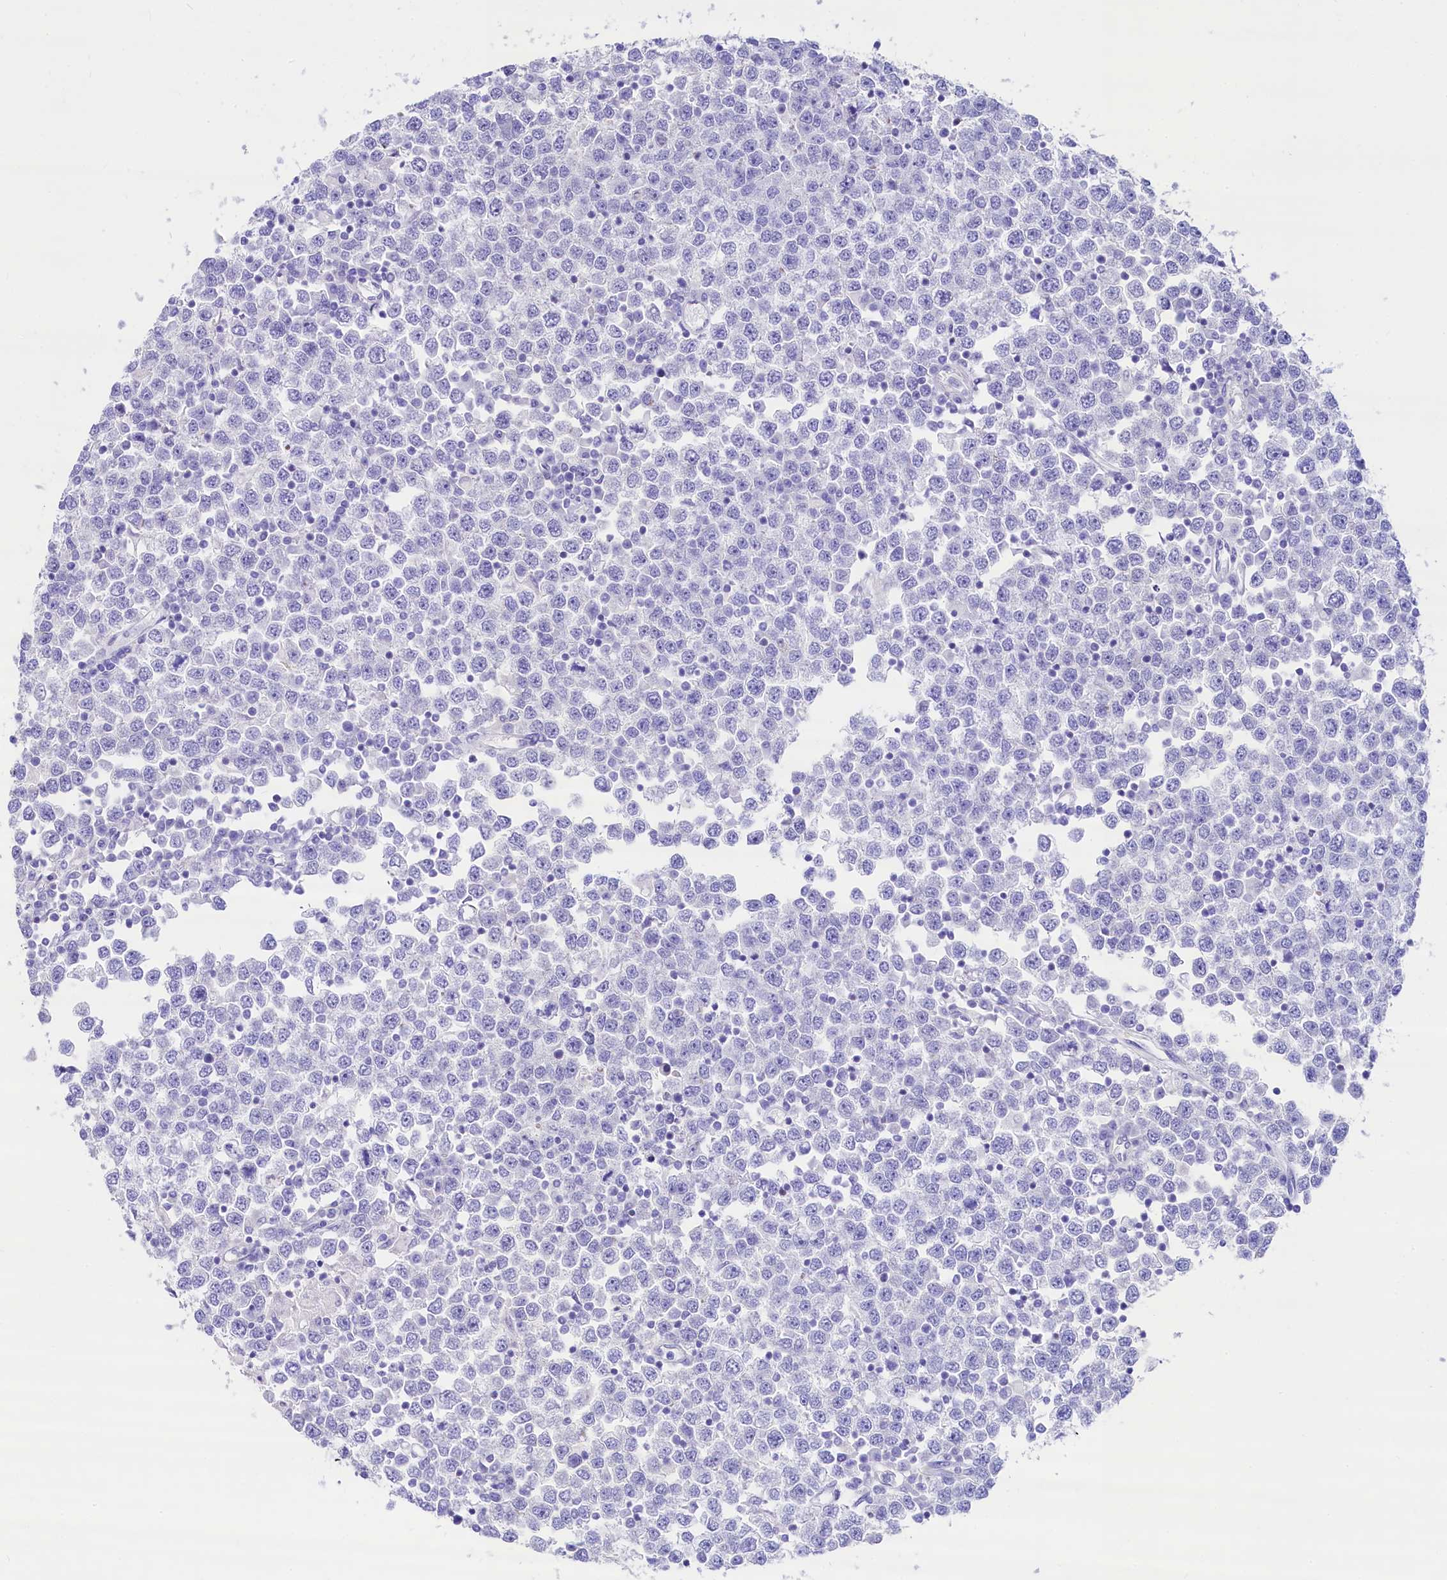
{"staining": {"intensity": "negative", "quantity": "none", "location": "none"}, "tissue": "testis cancer", "cell_type": "Tumor cells", "image_type": "cancer", "snomed": [{"axis": "morphology", "description": "Seminoma, NOS"}, {"axis": "topography", "description": "Testis"}], "caption": "A high-resolution histopathology image shows immunohistochemistry (IHC) staining of testis cancer, which exhibits no significant staining in tumor cells.", "gene": "RBP3", "patient": {"sex": "male", "age": 65}}